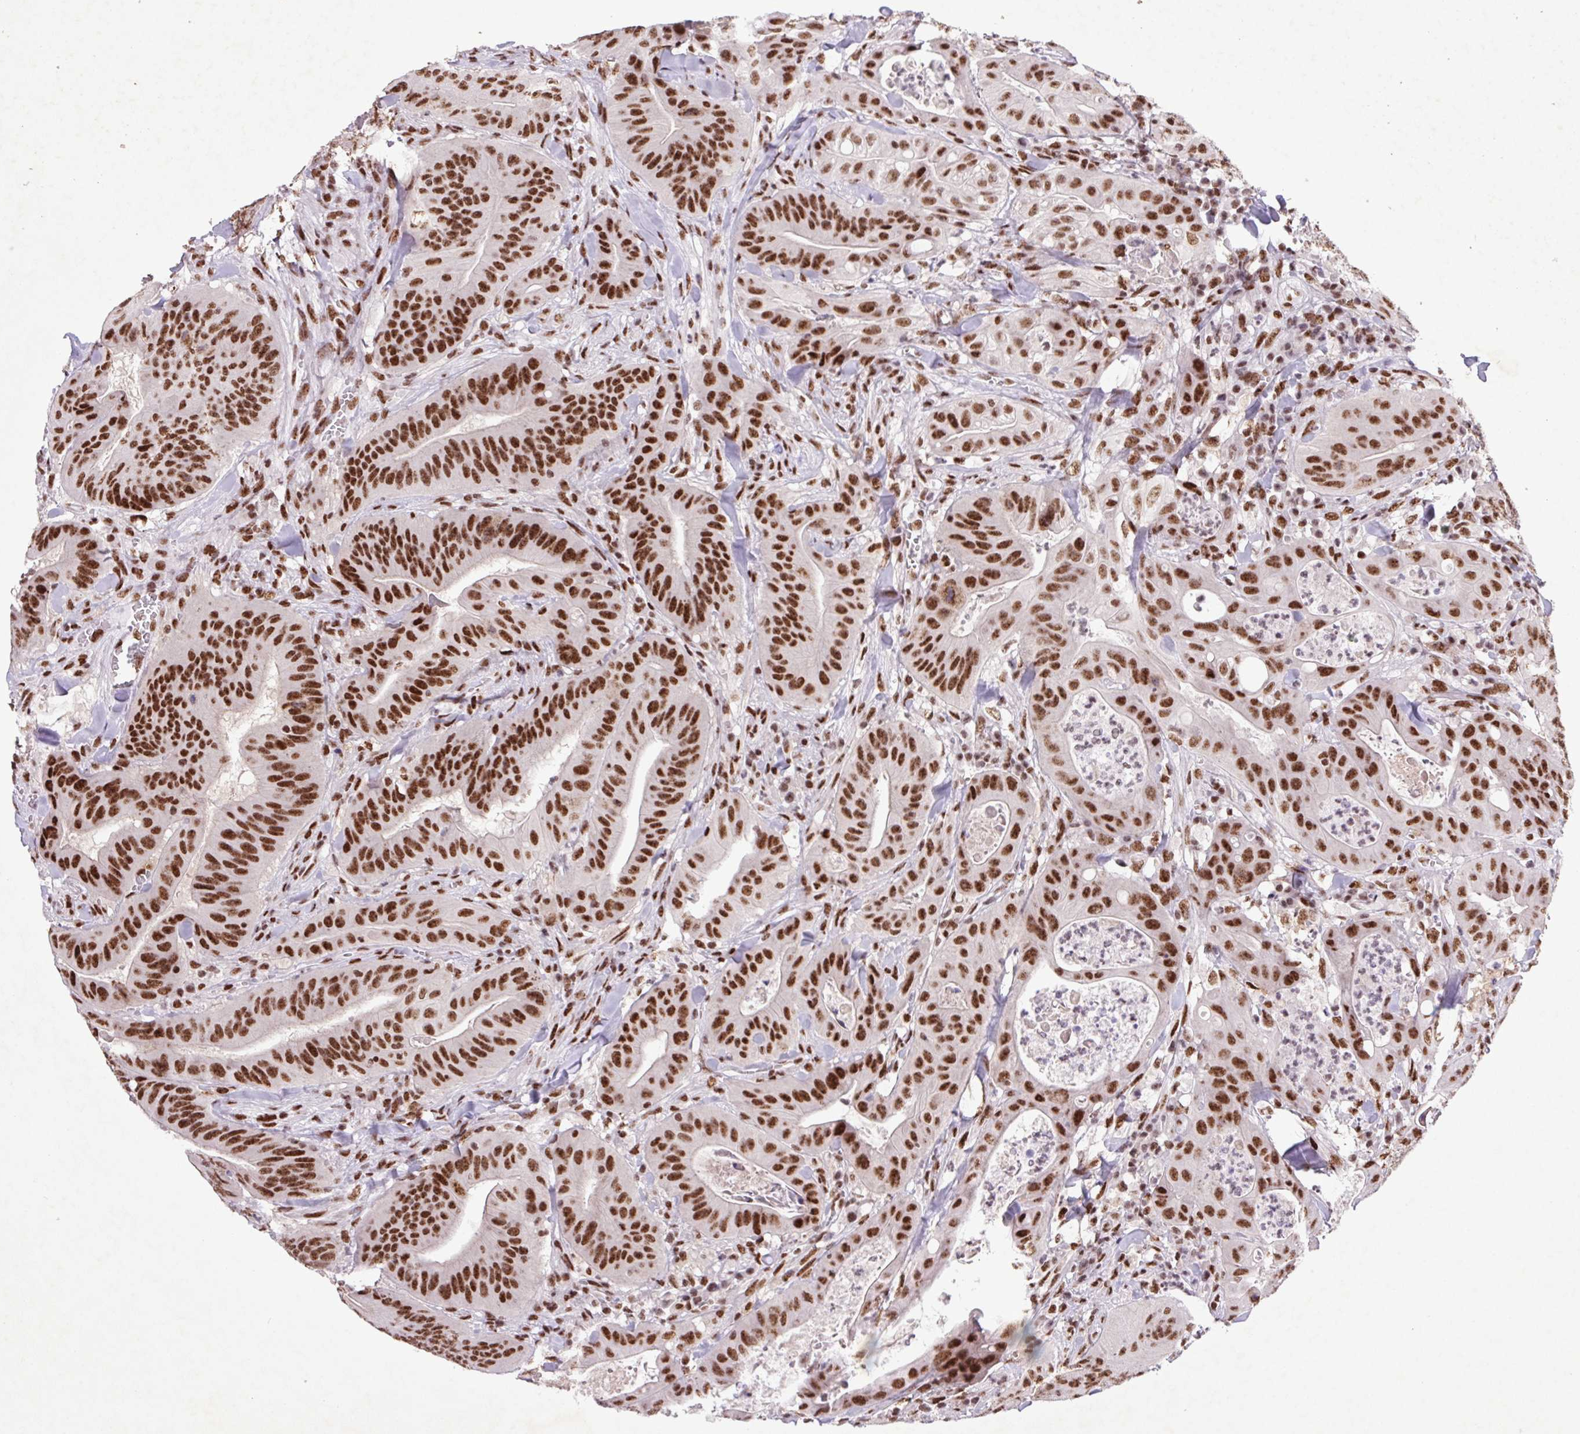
{"staining": {"intensity": "strong", "quantity": ">75%", "location": "nuclear"}, "tissue": "colorectal cancer", "cell_type": "Tumor cells", "image_type": "cancer", "snomed": [{"axis": "morphology", "description": "Adenocarcinoma, NOS"}, {"axis": "topography", "description": "Colon"}], "caption": "Colorectal cancer (adenocarcinoma) stained with a brown dye reveals strong nuclear positive expression in about >75% of tumor cells.", "gene": "LDLRAD4", "patient": {"sex": "male", "age": 33}}